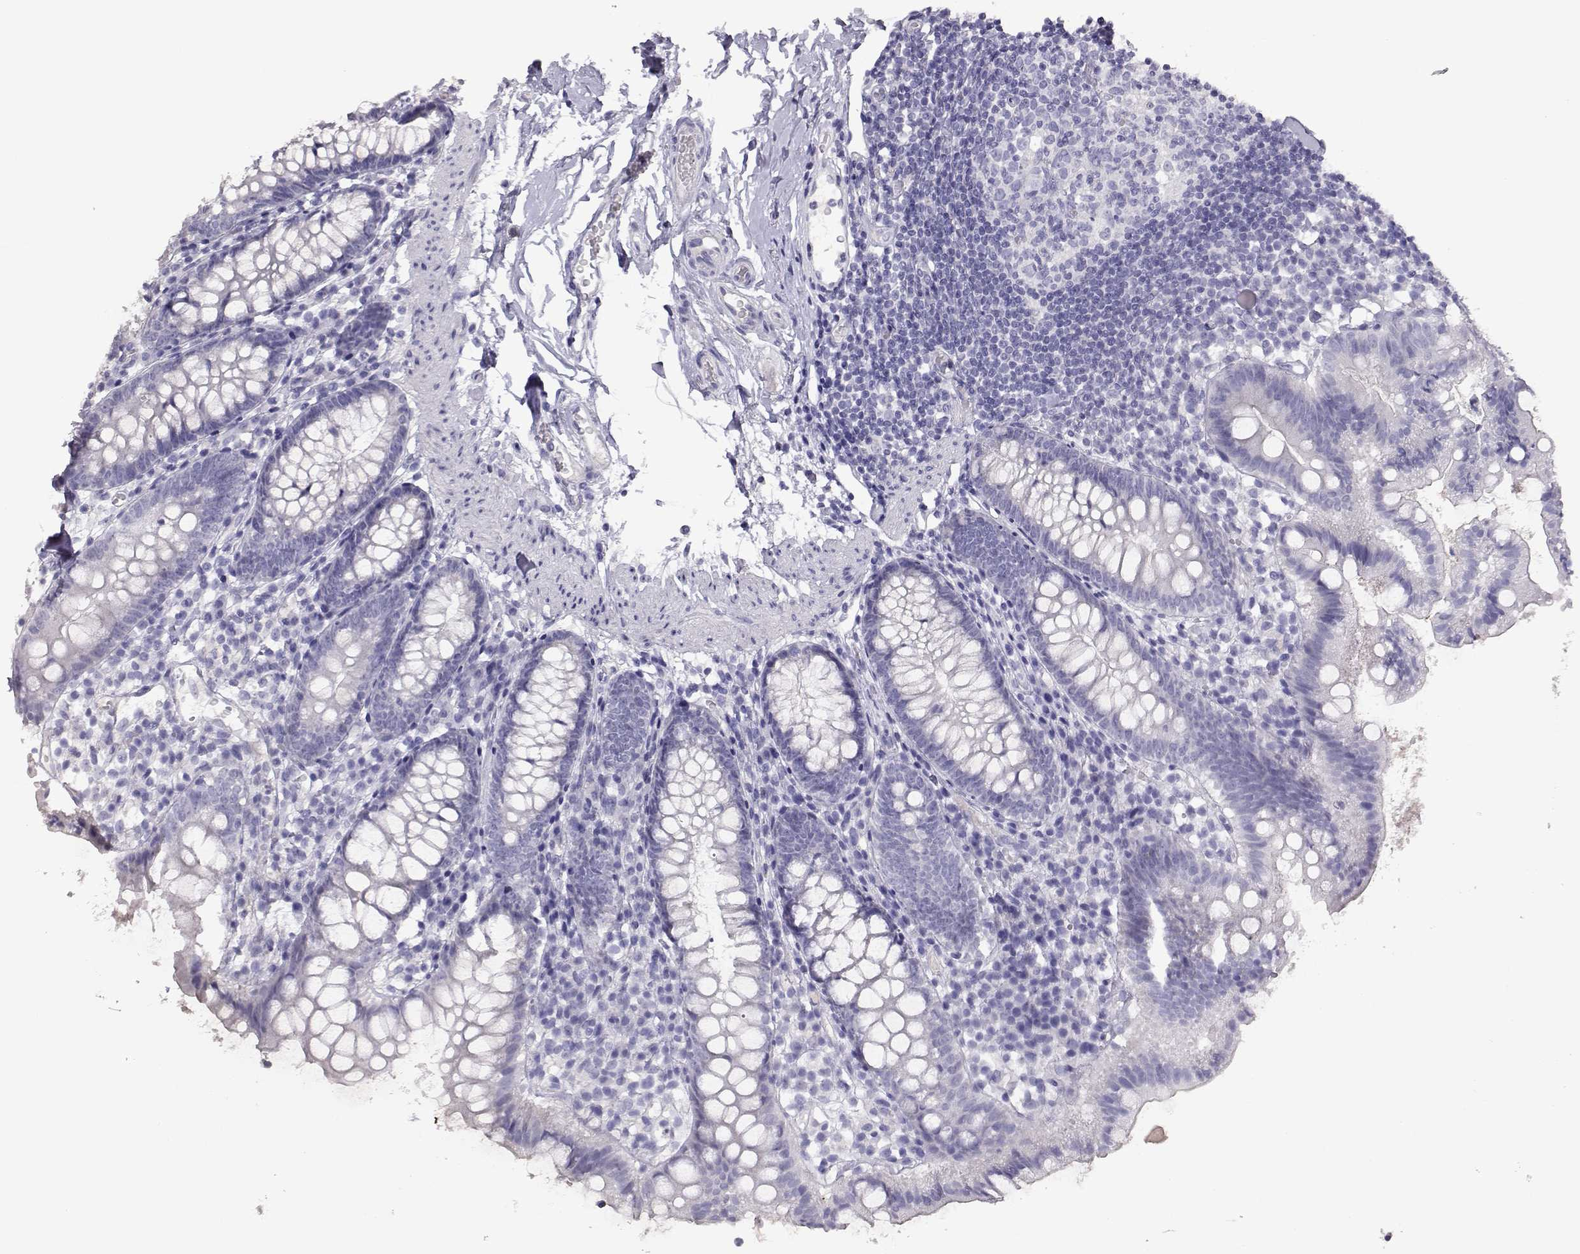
{"staining": {"intensity": "negative", "quantity": "none", "location": "none"}, "tissue": "small intestine", "cell_type": "Glandular cells", "image_type": "normal", "snomed": [{"axis": "morphology", "description": "Normal tissue, NOS"}, {"axis": "topography", "description": "Small intestine"}], "caption": "An immunohistochemistry micrograph of normal small intestine is shown. There is no staining in glandular cells of small intestine. (Immunohistochemistry (ihc), brightfield microscopy, high magnification).", "gene": "PMCH", "patient": {"sex": "female", "age": 90}}